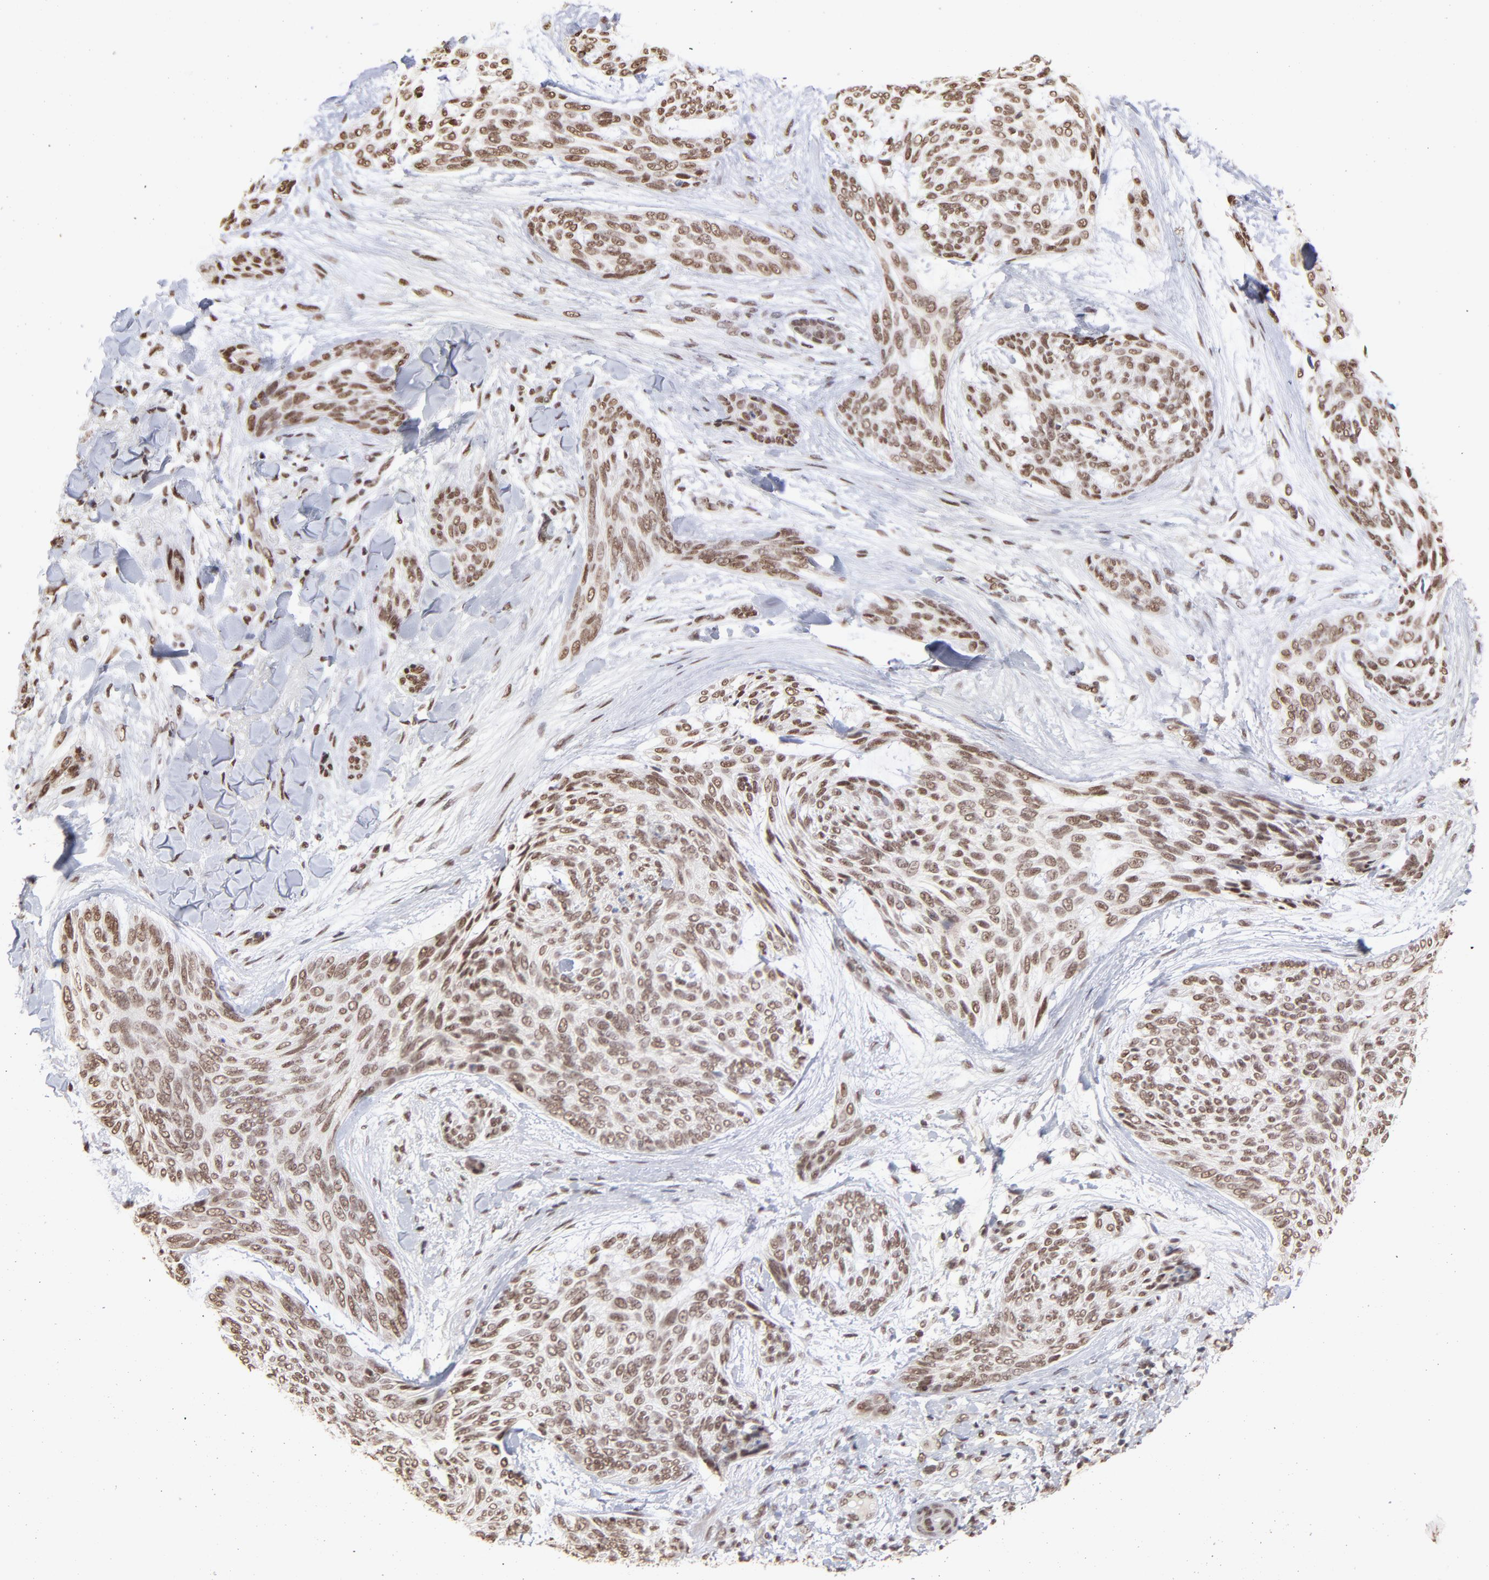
{"staining": {"intensity": "strong", "quantity": ">75%", "location": "nuclear"}, "tissue": "skin cancer", "cell_type": "Tumor cells", "image_type": "cancer", "snomed": [{"axis": "morphology", "description": "Normal tissue, NOS"}, {"axis": "morphology", "description": "Basal cell carcinoma"}, {"axis": "topography", "description": "Skin"}], "caption": "Skin basal cell carcinoma was stained to show a protein in brown. There is high levels of strong nuclear expression in about >75% of tumor cells.", "gene": "ZNF3", "patient": {"sex": "female", "age": 71}}